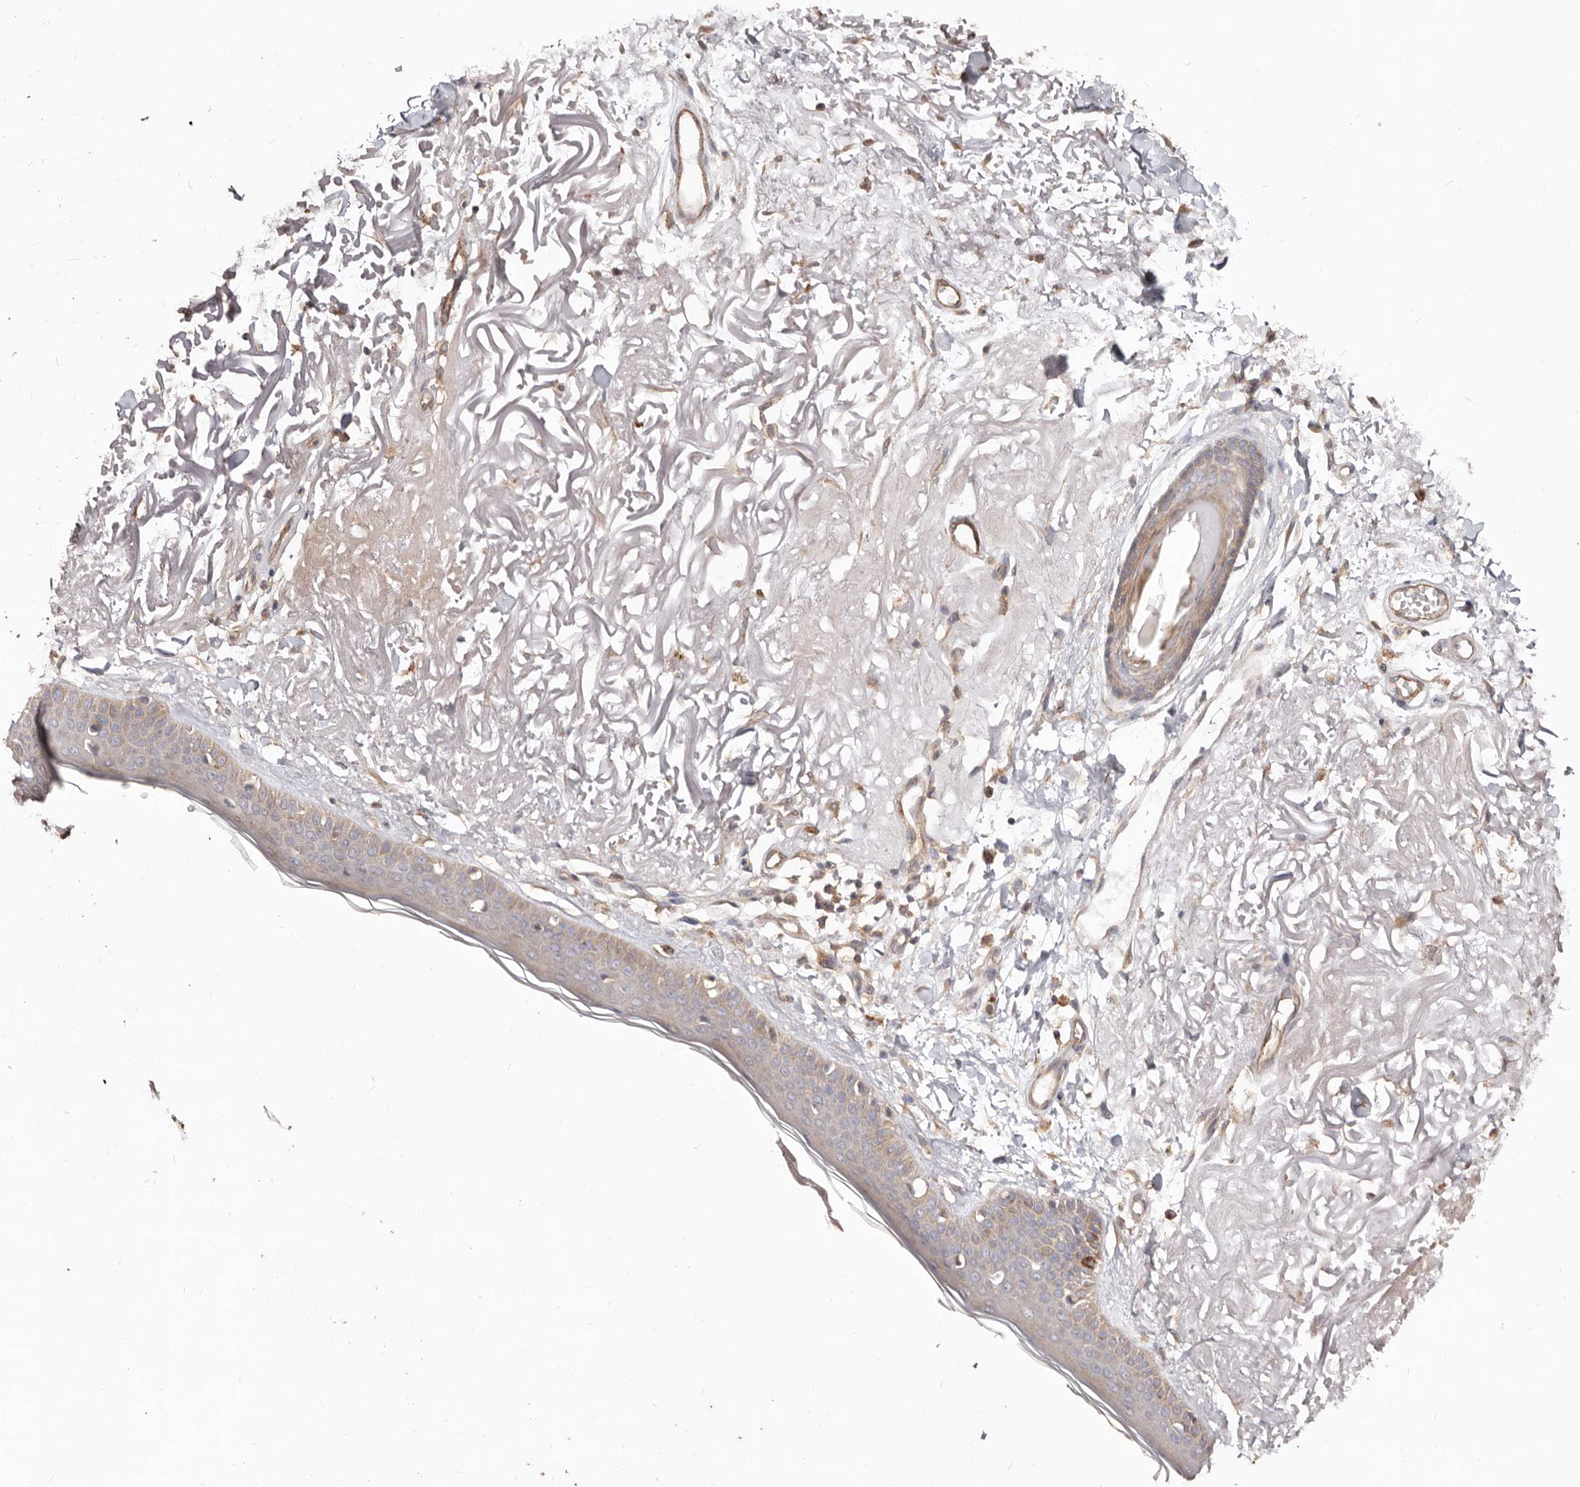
{"staining": {"intensity": "weak", "quantity": ">75%", "location": "cytoplasmic/membranous"}, "tissue": "skin", "cell_type": "Fibroblasts", "image_type": "normal", "snomed": [{"axis": "morphology", "description": "Normal tissue, NOS"}, {"axis": "topography", "description": "Skin"}, {"axis": "topography", "description": "Skeletal muscle"}], "caption": "Protein staining exhibits weak cytoplasmic/membranous expression in about >75% of fibroblasts in unremarkable skin.", "gene": "LRRC25", "patient": {"sex": "male", "age": 83}}